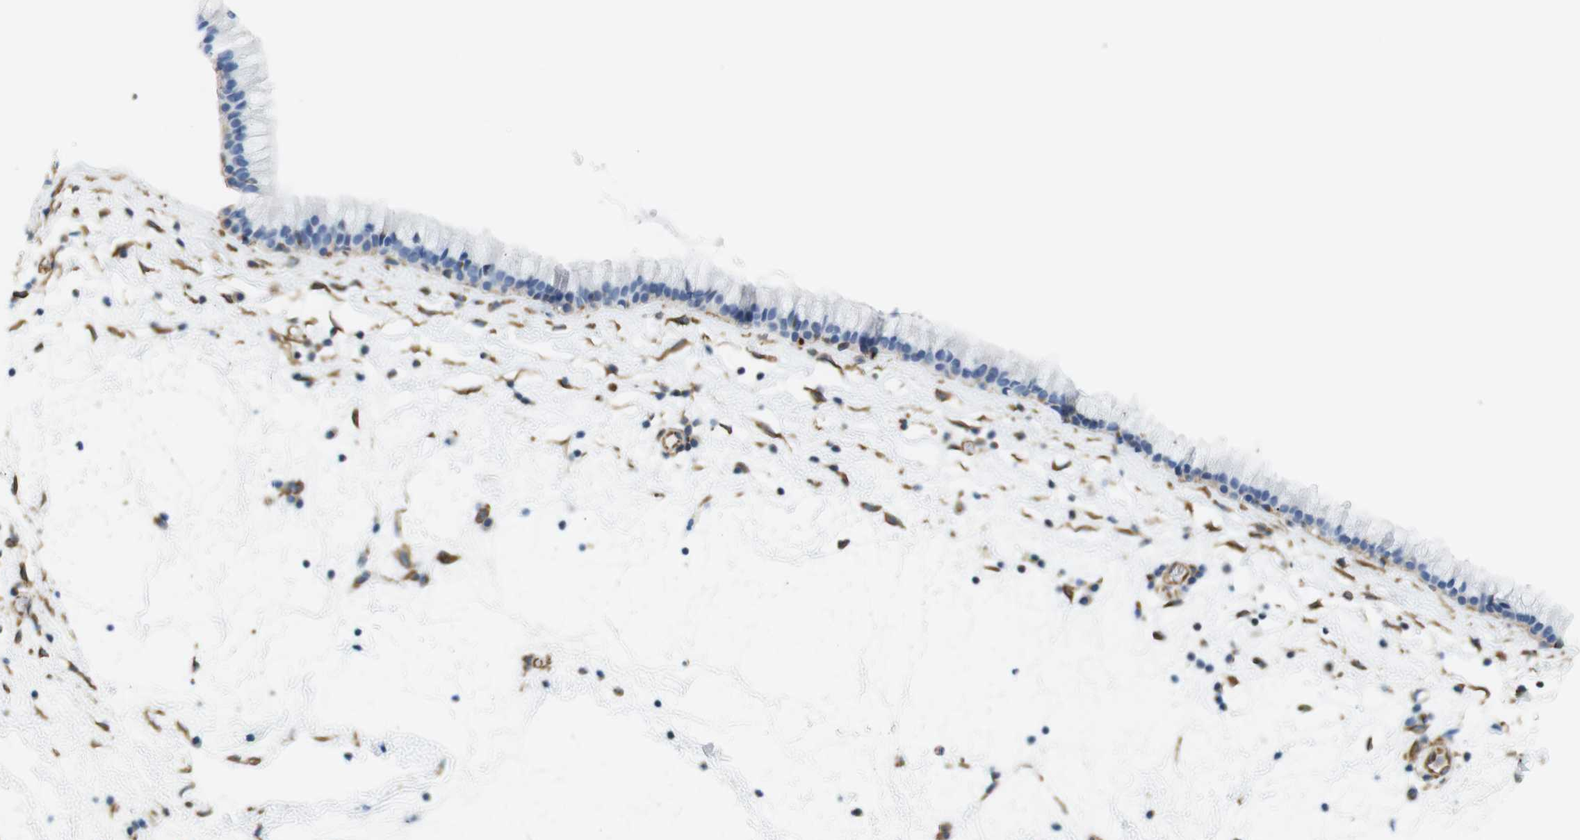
{"staining": {"intensity": "moderate", "quantity": "<25%", "location": "cytoplasmic/membranous"}, "tissue": "nasopharynx", "cell_type": "Respiratory epithelial cells", "image_type": "normal", "snomed": [{"axis": "morphology", "description": "Normal tissue, NOS"}, {"axis": "morphology", "description": "Inflammation, NOS"}, {"axis": "topography", "description": "Nasopharynx"}], "caption": "Approximately <25% of respiratory epithelial cells in normal human nasopharynx demonstrate moderate cytoplasmic/membranous protein expression as visualized by brown immunohistochemical staining.", "gene": "MS4A10", "patient": {"sex": "male", "age": 48}}